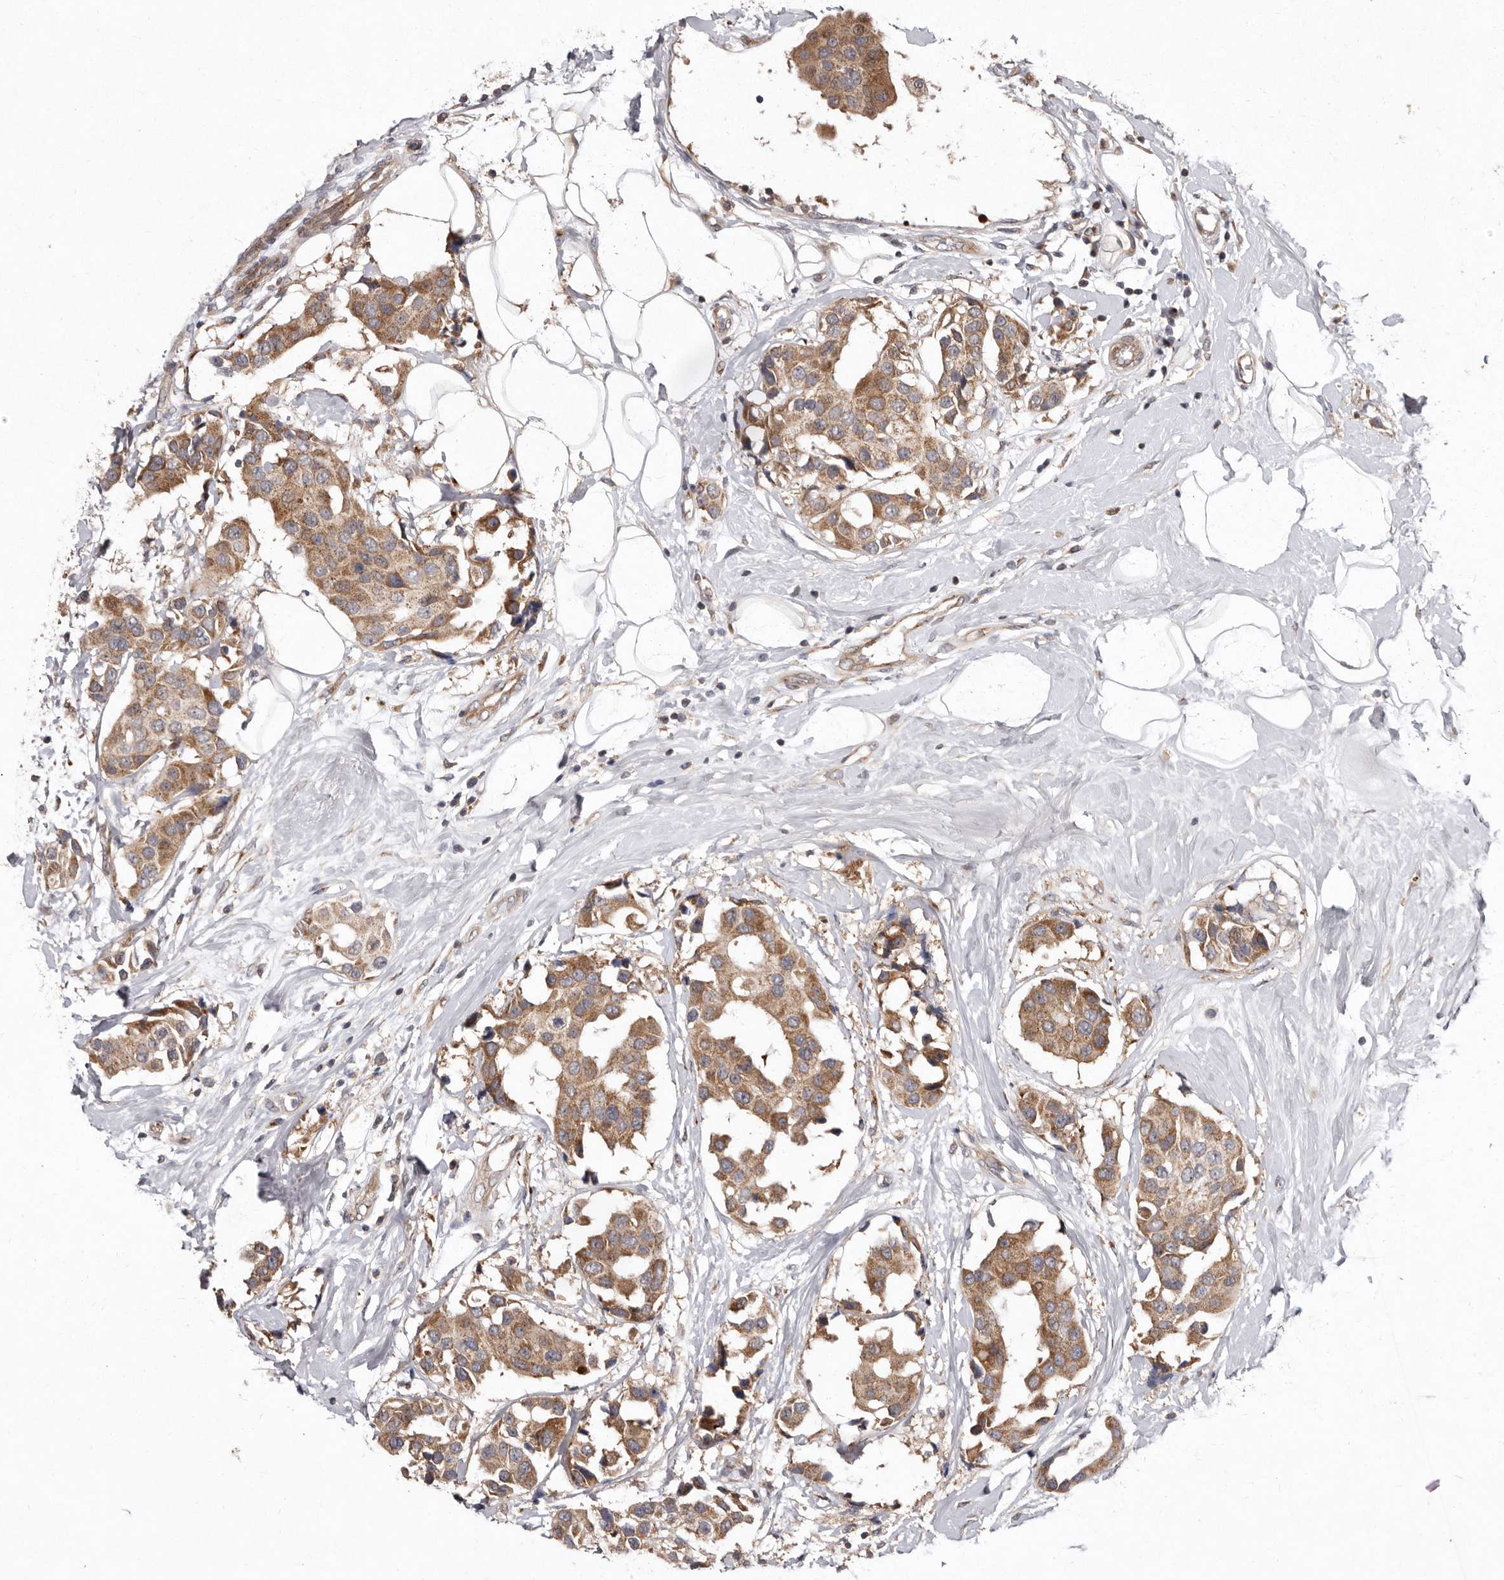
{"staining": {"intensity": "moderate", "quantity": ">75%", "location": "cytoplasmic/membranous"}, "tissue": "breast cancer", "cell_type": "Tumor cells", "image_type": "cancer", "snomed": [{"axis": "morphology", "description": "Normal tissue, NOS"}, {"axis": "morphology", "description": "Duct carcinoma"}, {"axis": "topography", "description": "Breast"}], "caption": "About >75% of tumor cells in human breast cancer (infiltrating ductal carcinoma) exhibit moderate cytoplasmic/membranous protein positivity as visualized by brown immunohistochemical staining.", "gene": "FLAD1", "patient": {"sex": "female", "age": 39}}